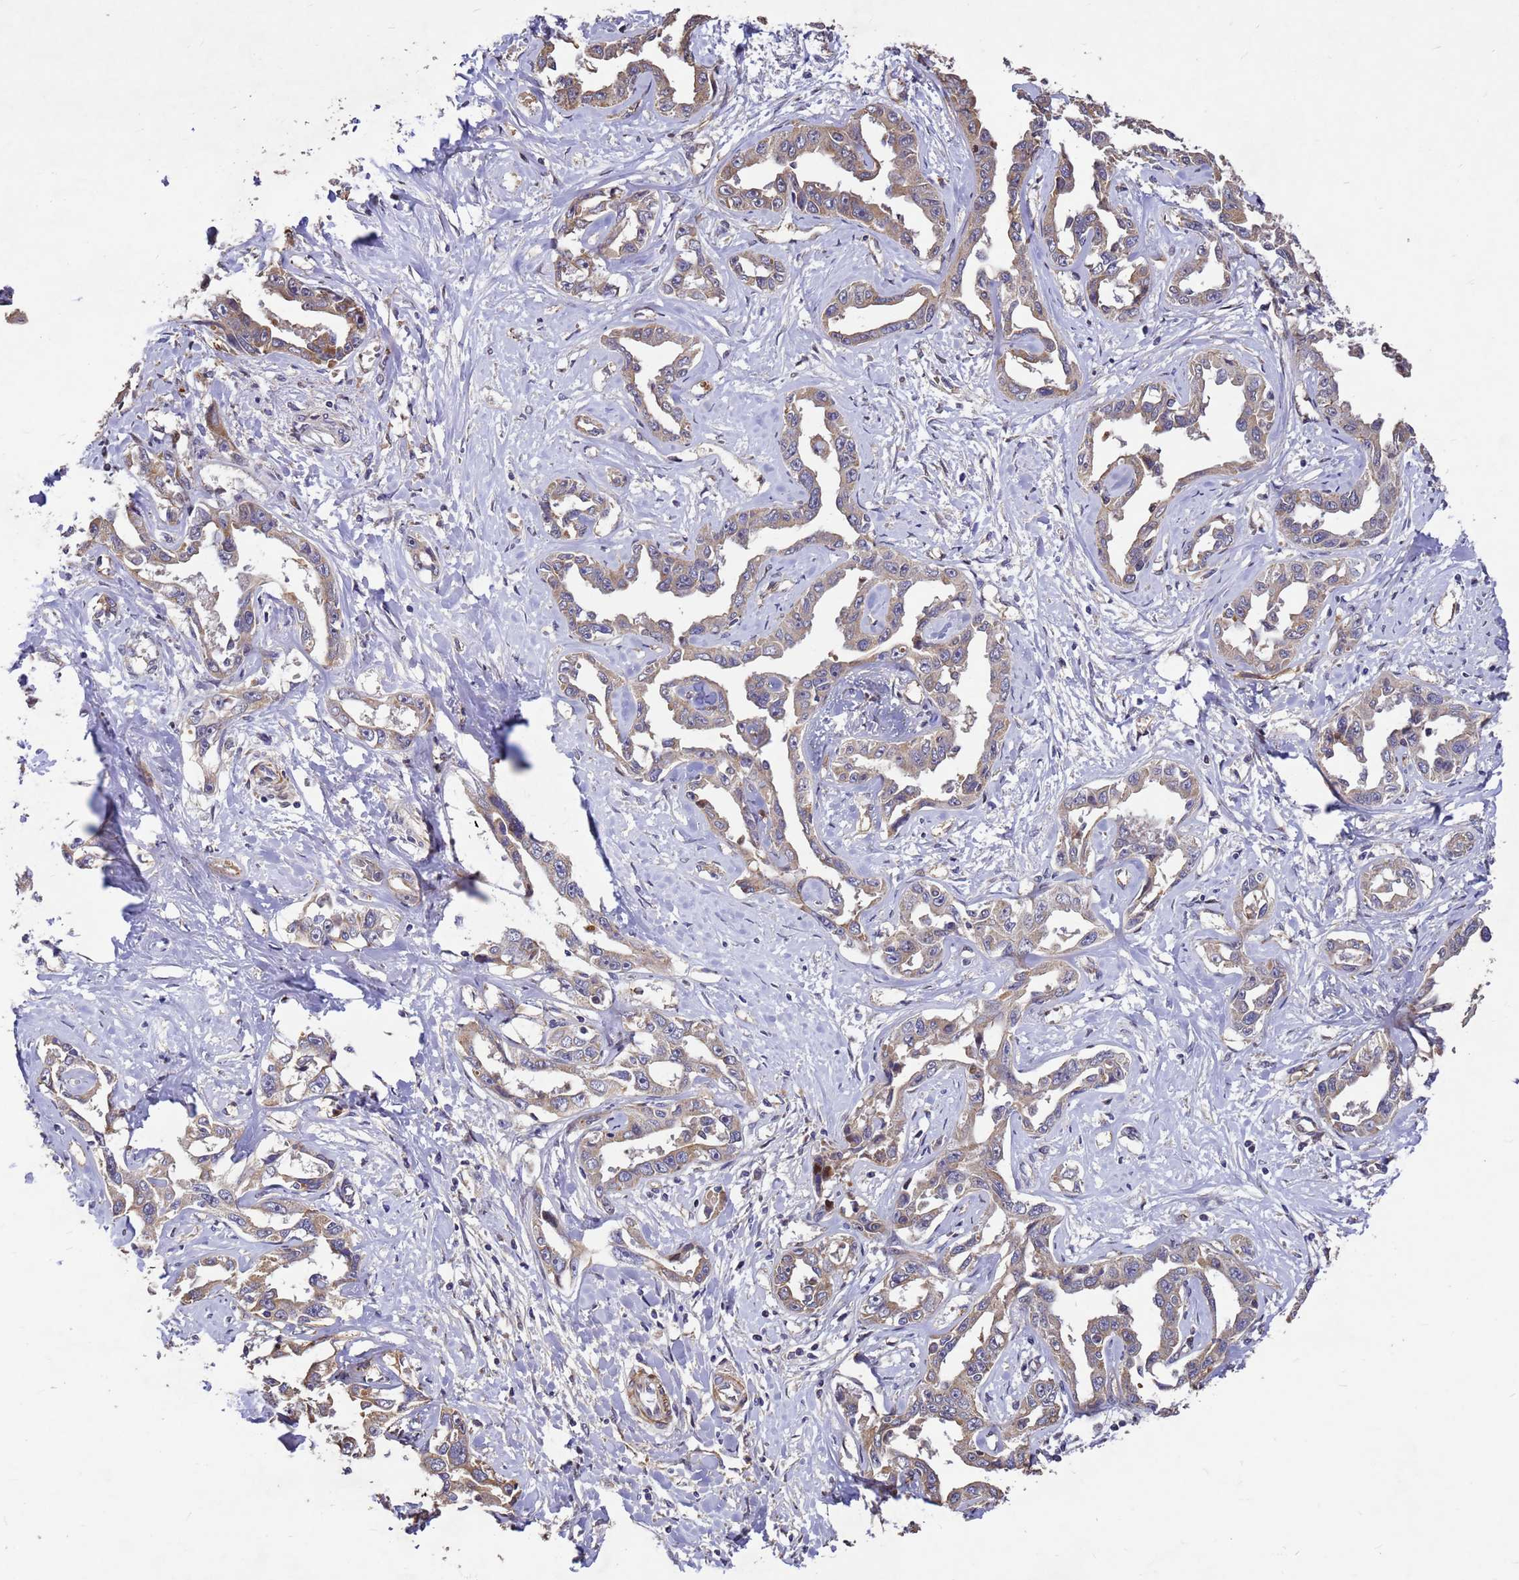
{"staining": {"intensity": "moderate", "quantity": ">75%", "location": "cytoplasmic/membranous"}, "tissue": "liver cancer", "cell_type": "Tumor cells", "image_type": "cancer", "snomed": [{"axis": "morphology", "description": "Cholangiocarcinoma"}, {"axis": "topography", "description": "Liver"}], "caption": "Liver cancer tissue demonstrates moderate cytoplasmic/membranous positivity in about >75% of tumor cells, visualized by immunohistochemistry.", "gene": "RSPRY1", "patient": {"sex": "male", "age": 59}}